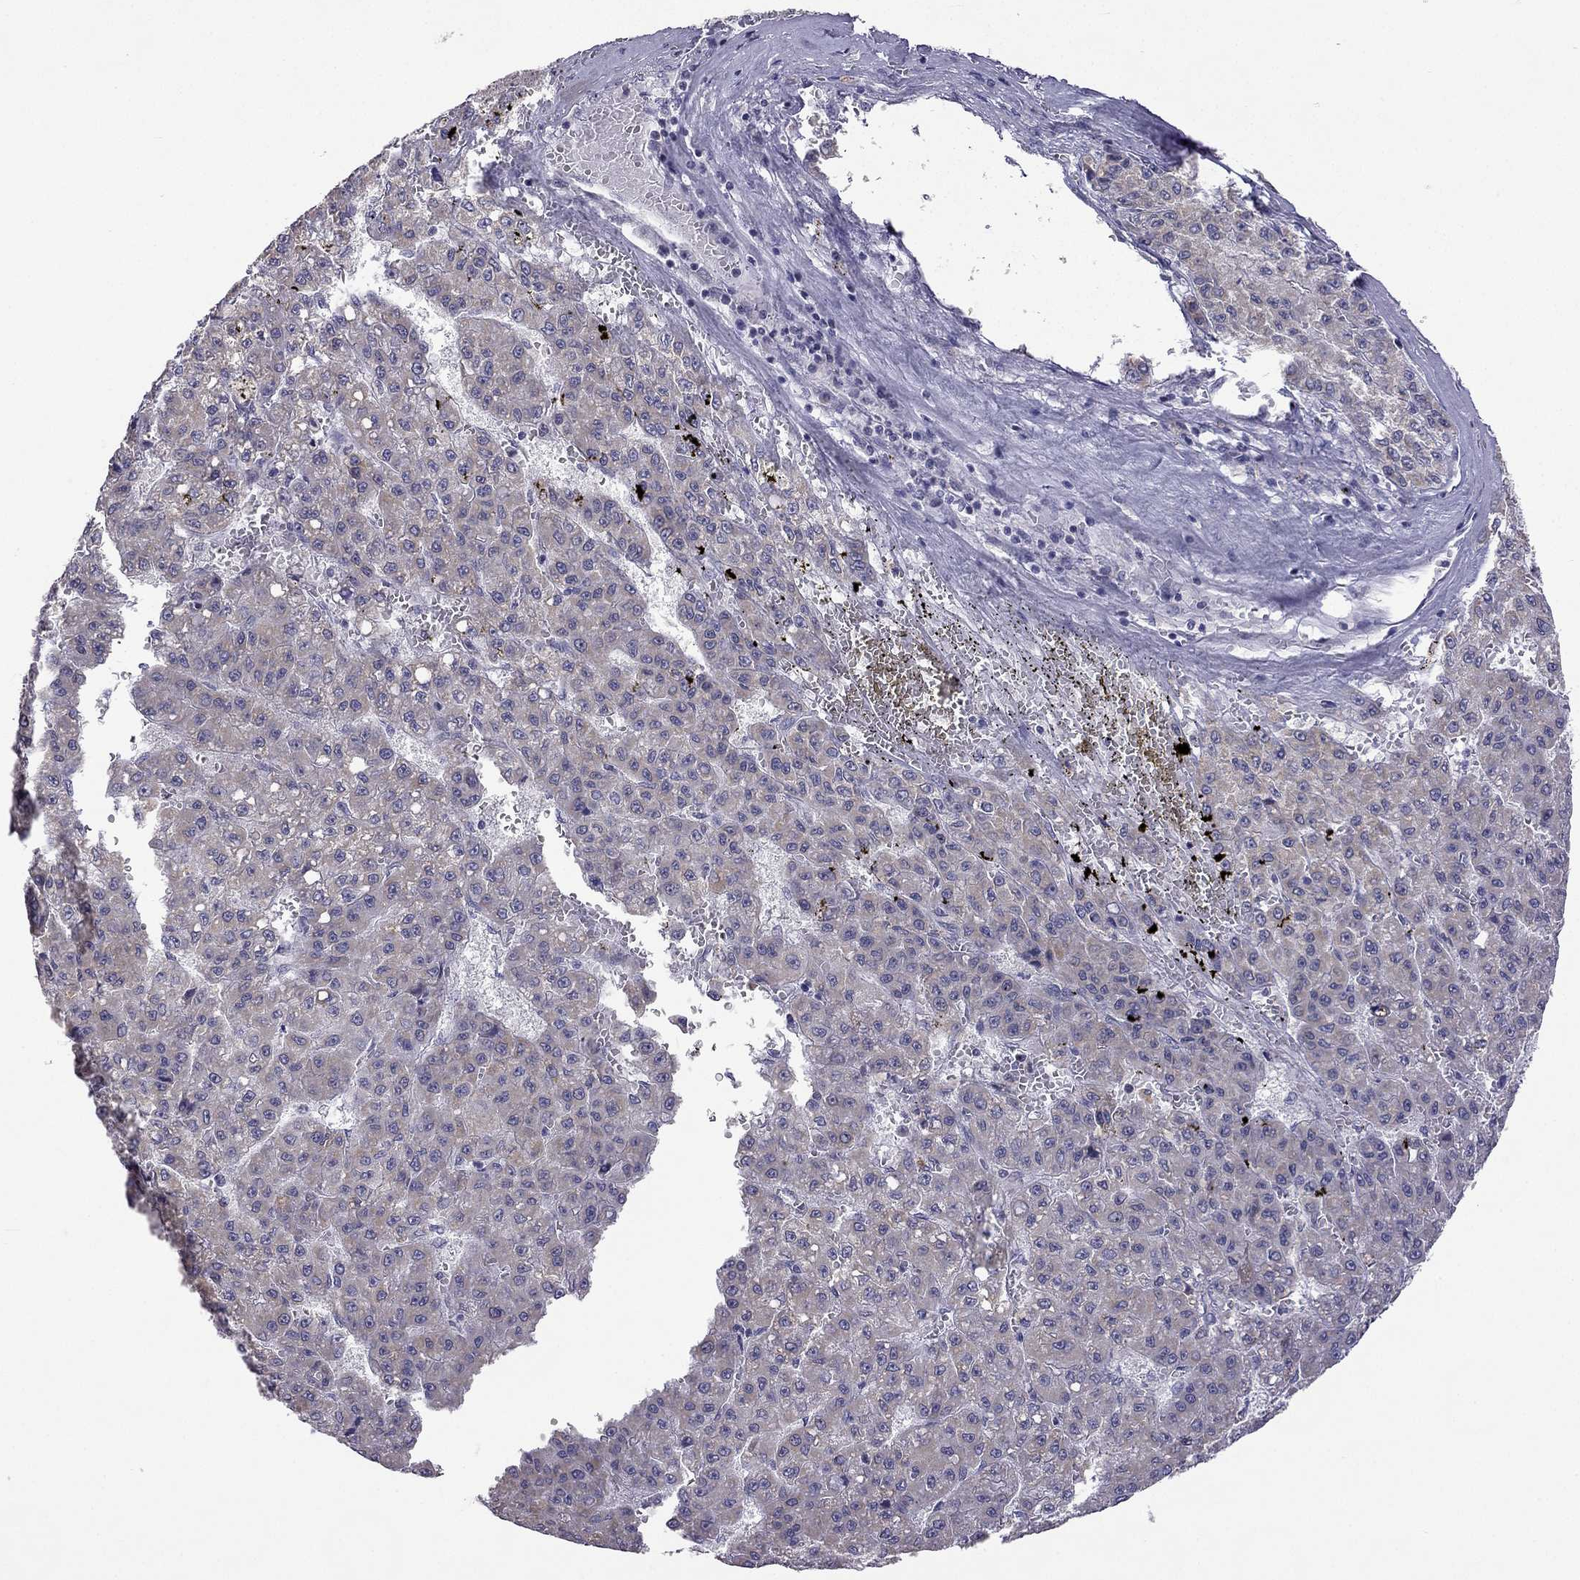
{"staining": {"intensity": "weak", "quantity": ">75%", "location": "cytoplasmic/membranous"}, "tissue": "liver cancer", "cell_type": "Tumor cells", "image_type": "cancer", "snomed": [{"axis": "morphology", "description": "Carcinoma, Hepatocellular, NOS"}, {"axis": "topography", "description": "Liver"}], "caption": "DAB (3,3'-diaminobenzidine) immunohistochemical staining of liver hepatocellular carcinoma displays weak cytoplasmic/membranous protein expression in approximately >75% of tumor cells.", "gene": "C5orf49", "patient": {"sex": "male", "age": 70}}